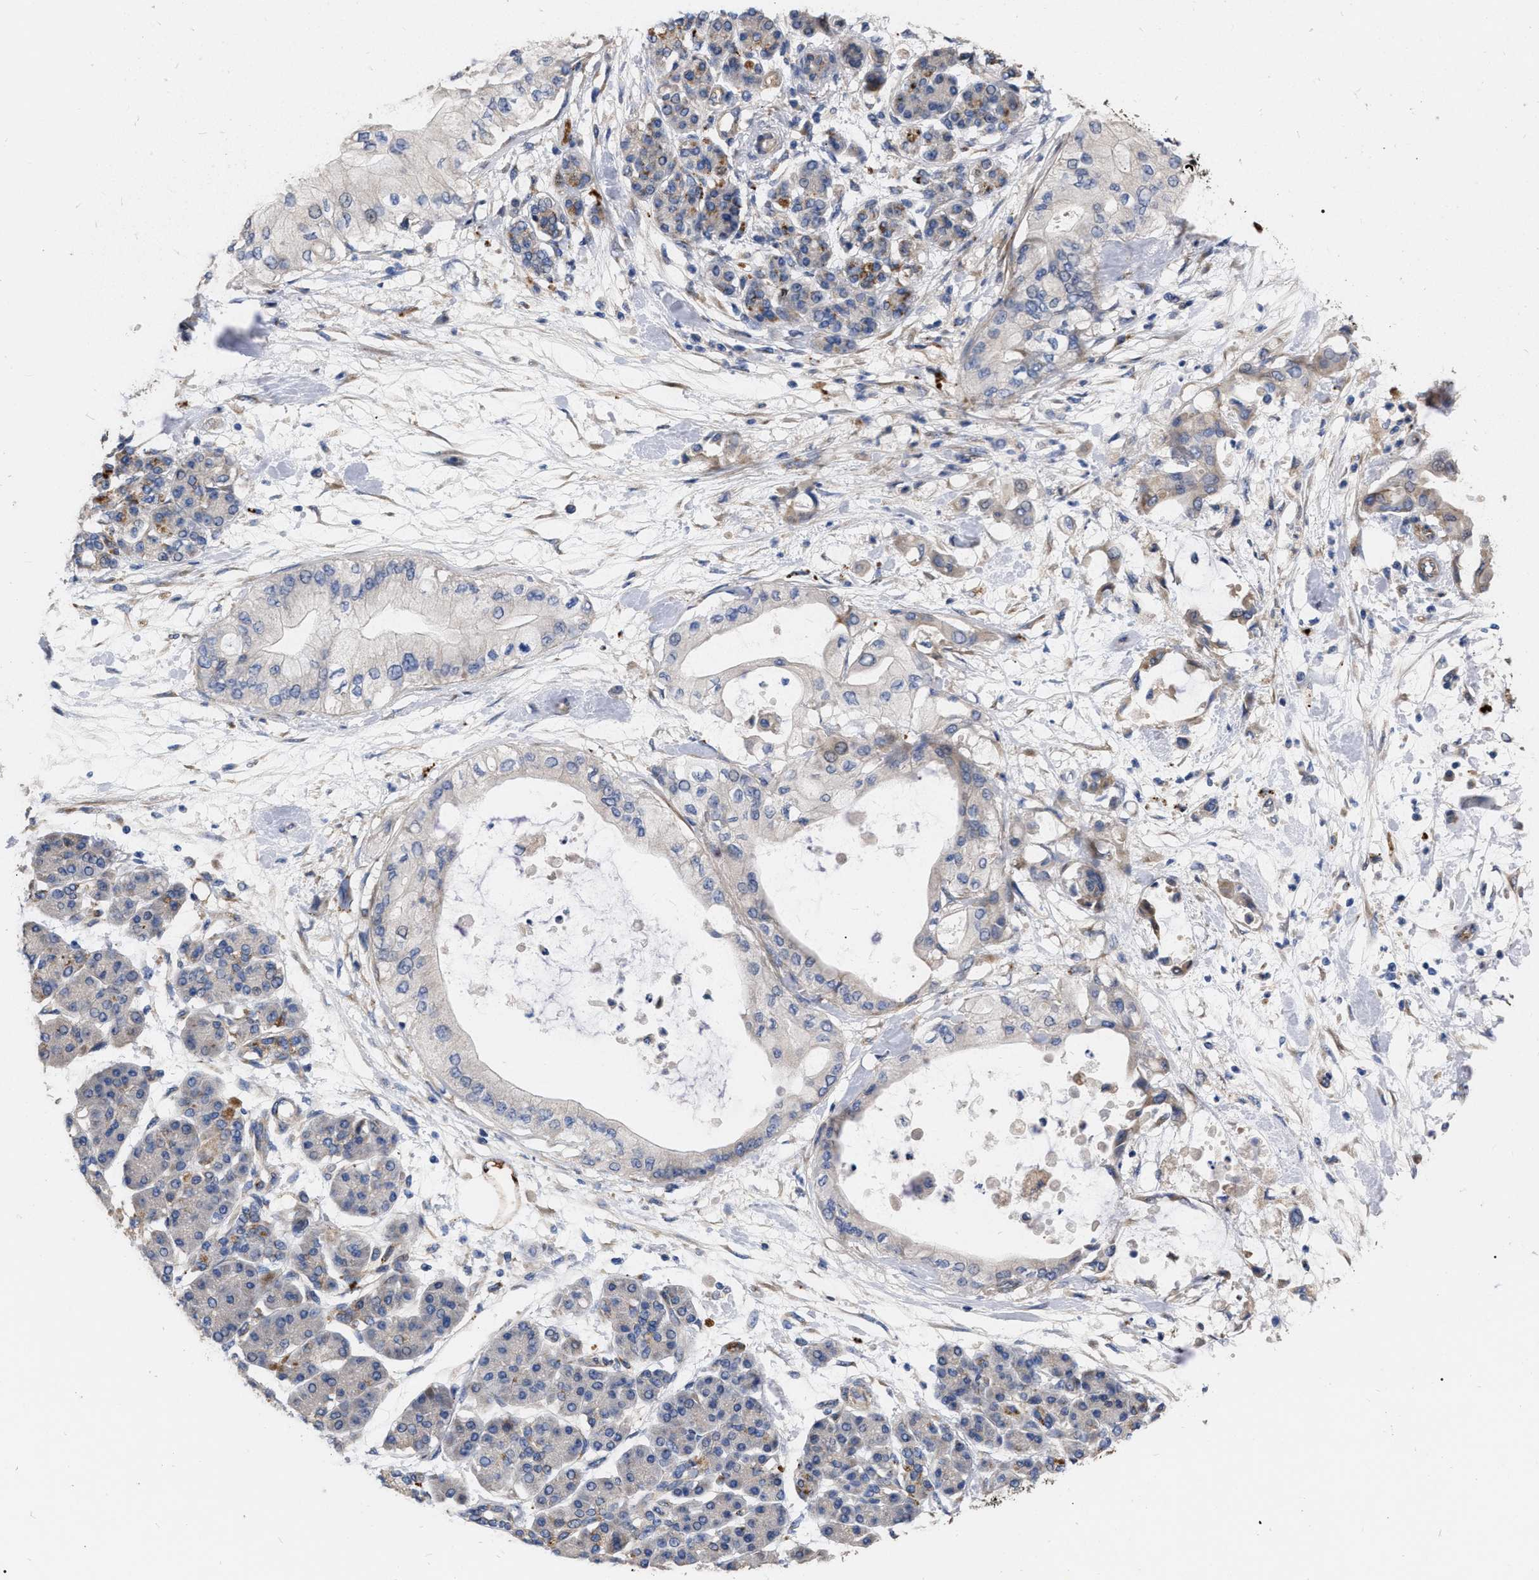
{"staining": {"intensity": "weak", "quantity": "<25%", "location": "cytoplasmic/membranous"}, "tissue": "pancreatic cancer", "cell_type": "Tumor cells", "image_type": "cancer", "snomed": [{"axis": "morphology", "description": "Adenocarcinoma, NOS"}, {"axis": "morphology", "description": "Adenocarcinoma, metastatic, NOS"}, {"axis": "topography", "description": "Lymph node"}, {"axis": "topography", "description": "Pancreas"}, {"axis": "topography", "description": "Duodenum"}], "caption": "Tumor cells show no significant protein staining in metastatic adenocarcinoma (pancreatic).", "gene": "MLST8", "patient": {"sex": "female", "age": 64}}